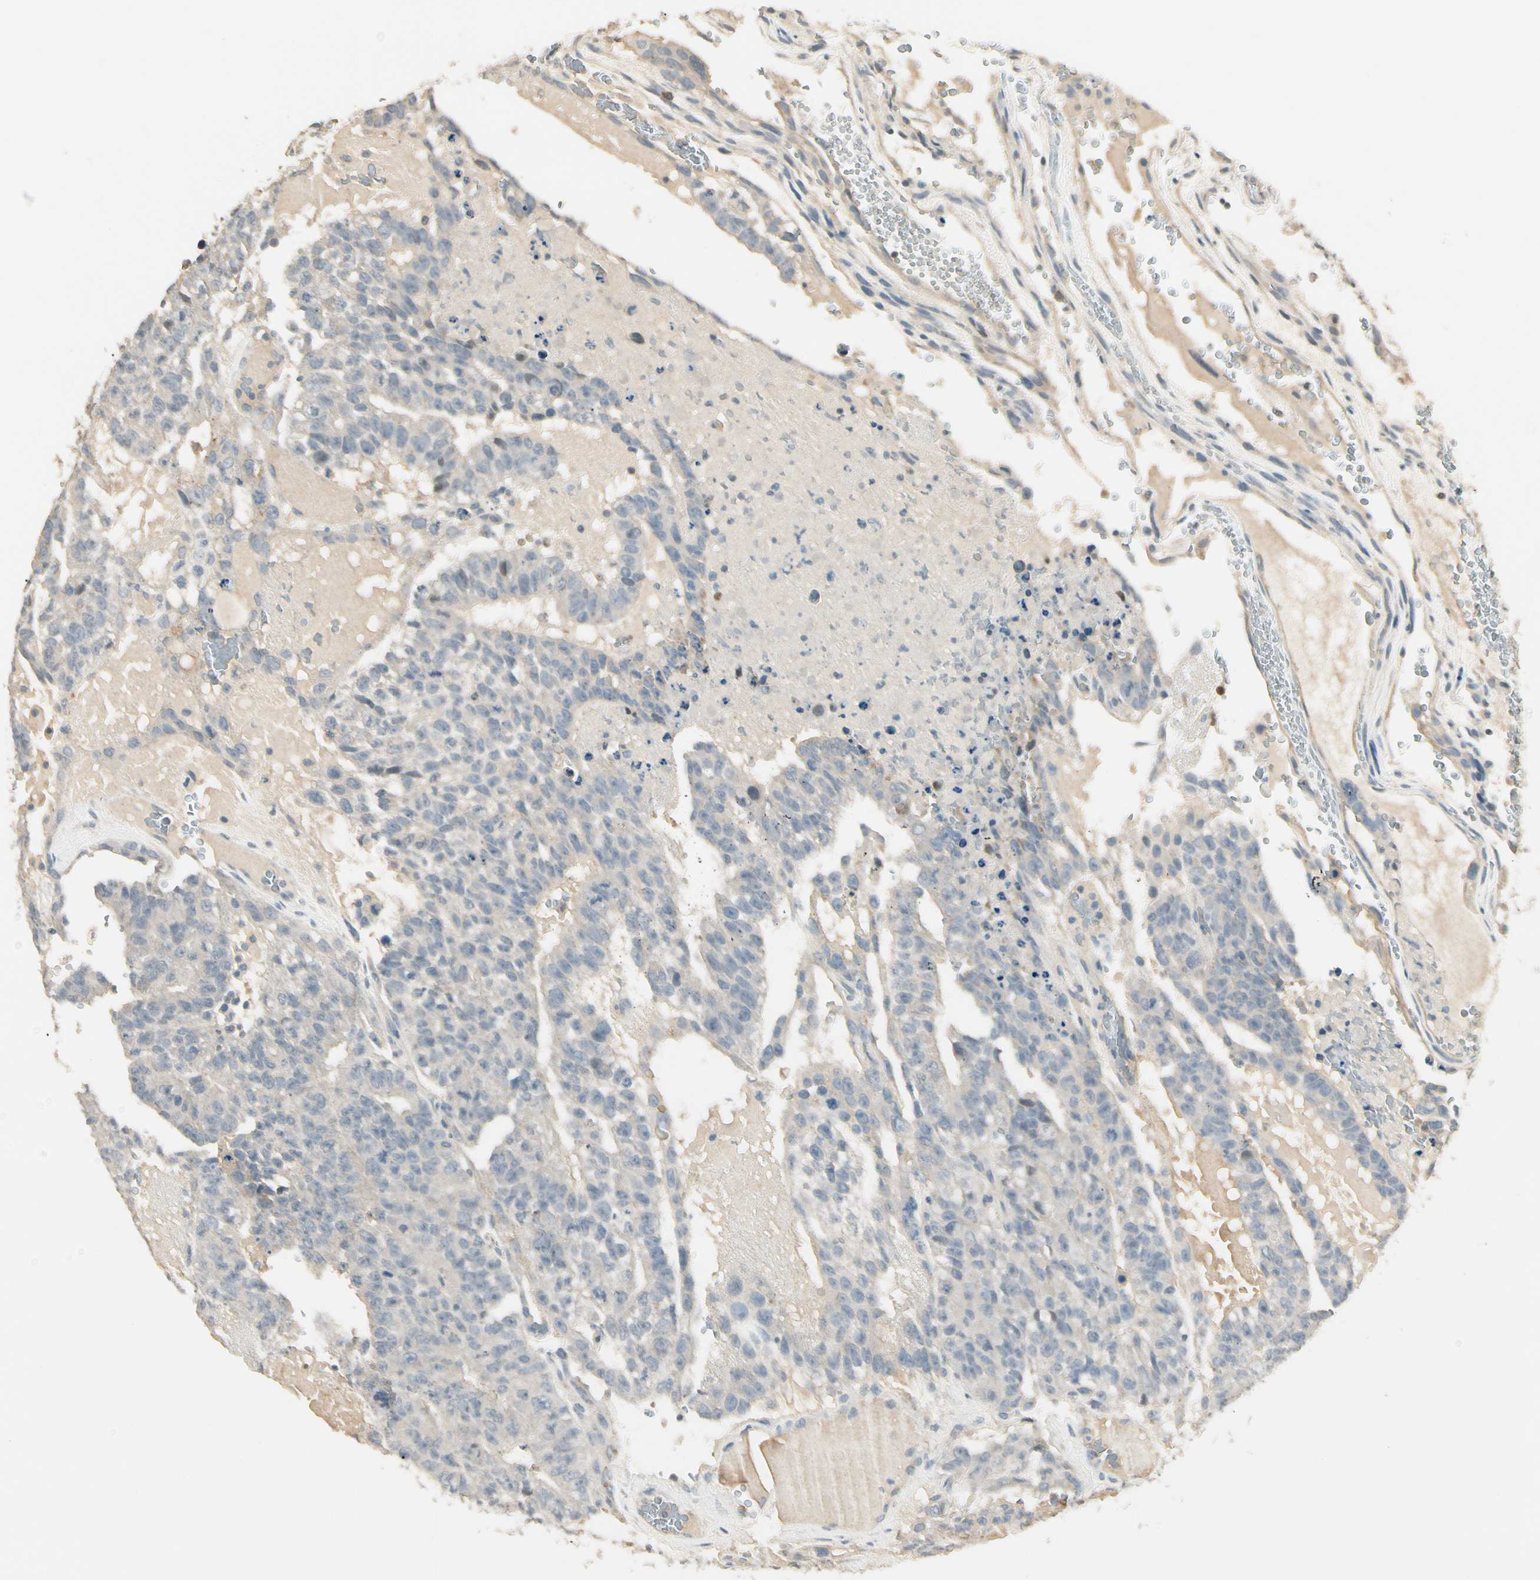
{"staining": {"intensity": "negative", "quantity": "none", "location": "none"}, "tissue": "testis cancer", "cell_type": "Tumor cells", "image_type": "cancer", "snomed": [{"axis": "morphology", "description": "Seminoma, NOS"}, {"axis": "morphology", "description": "Carcinoma, Embryonal, NOS"}, {"axis": "topography", "description": "Testis"}], "caption": "Testis cancer stained for a protein using immunohistochemistry (IHC) demonstrates no expression tumor cells.", "gene": "GNE", "patient": {"sex": "male", "age": 52}}